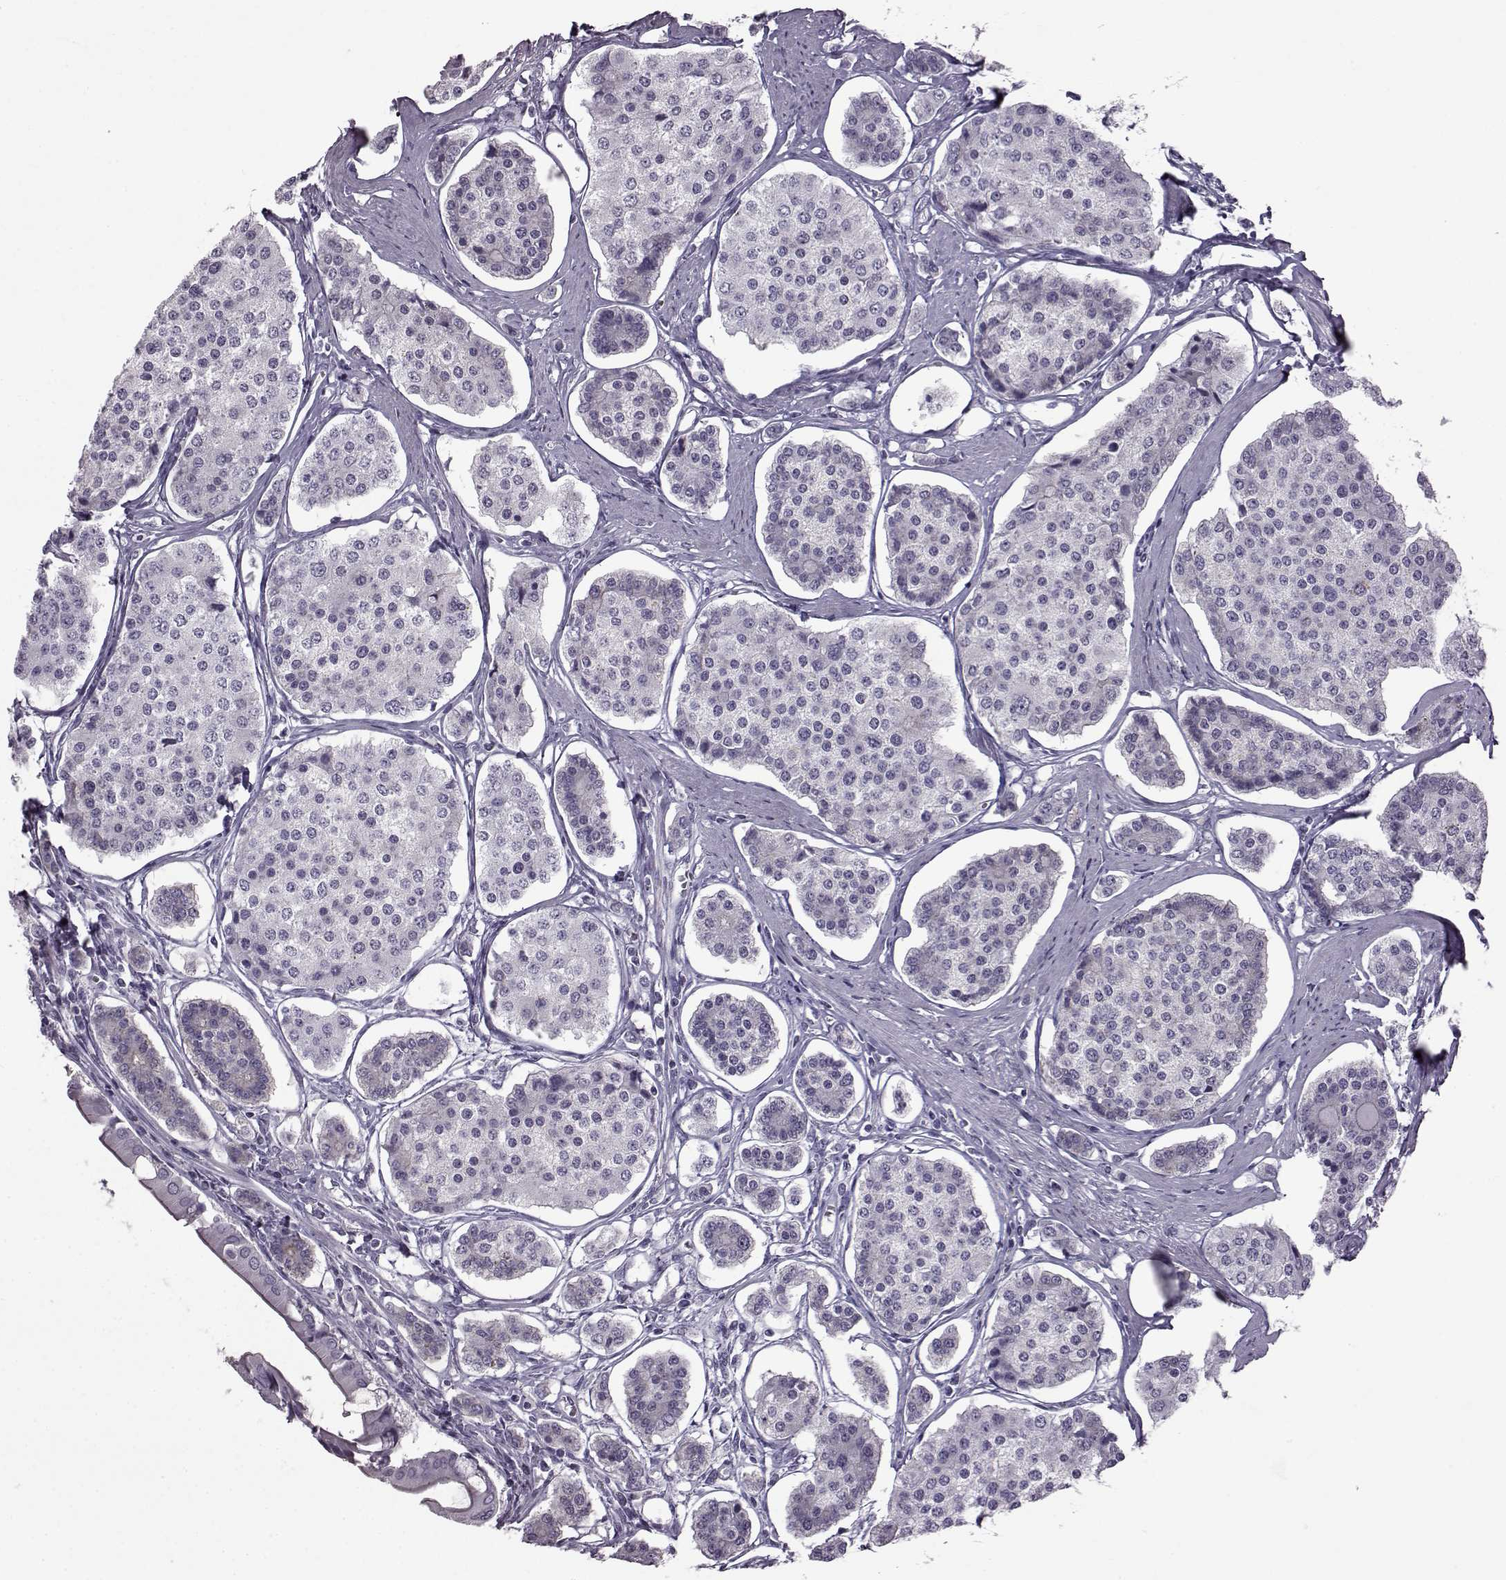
{"staining": {"intensity": "negative", "quantity": "none", "location": "none"}, "tissue": "carcinoid", "cell_type": "Tumor cells", "image_type": "cancer", "snomed": [{"axis": "morphology", "description": "Carcinoid, malignant, NOS"}, {"axis": "topography", "description": "Small intestine"}], "caption": "High magnification brightfield microscopy of malignant carcinoid stained with DAB (3,3'-diaminobenzidine) (brown) and counterstained with hematoxylin (blue): tumor cells show no significant positivity.", "gene": "SLC28A2", "patient": {"sex": "female", "age": 65}}